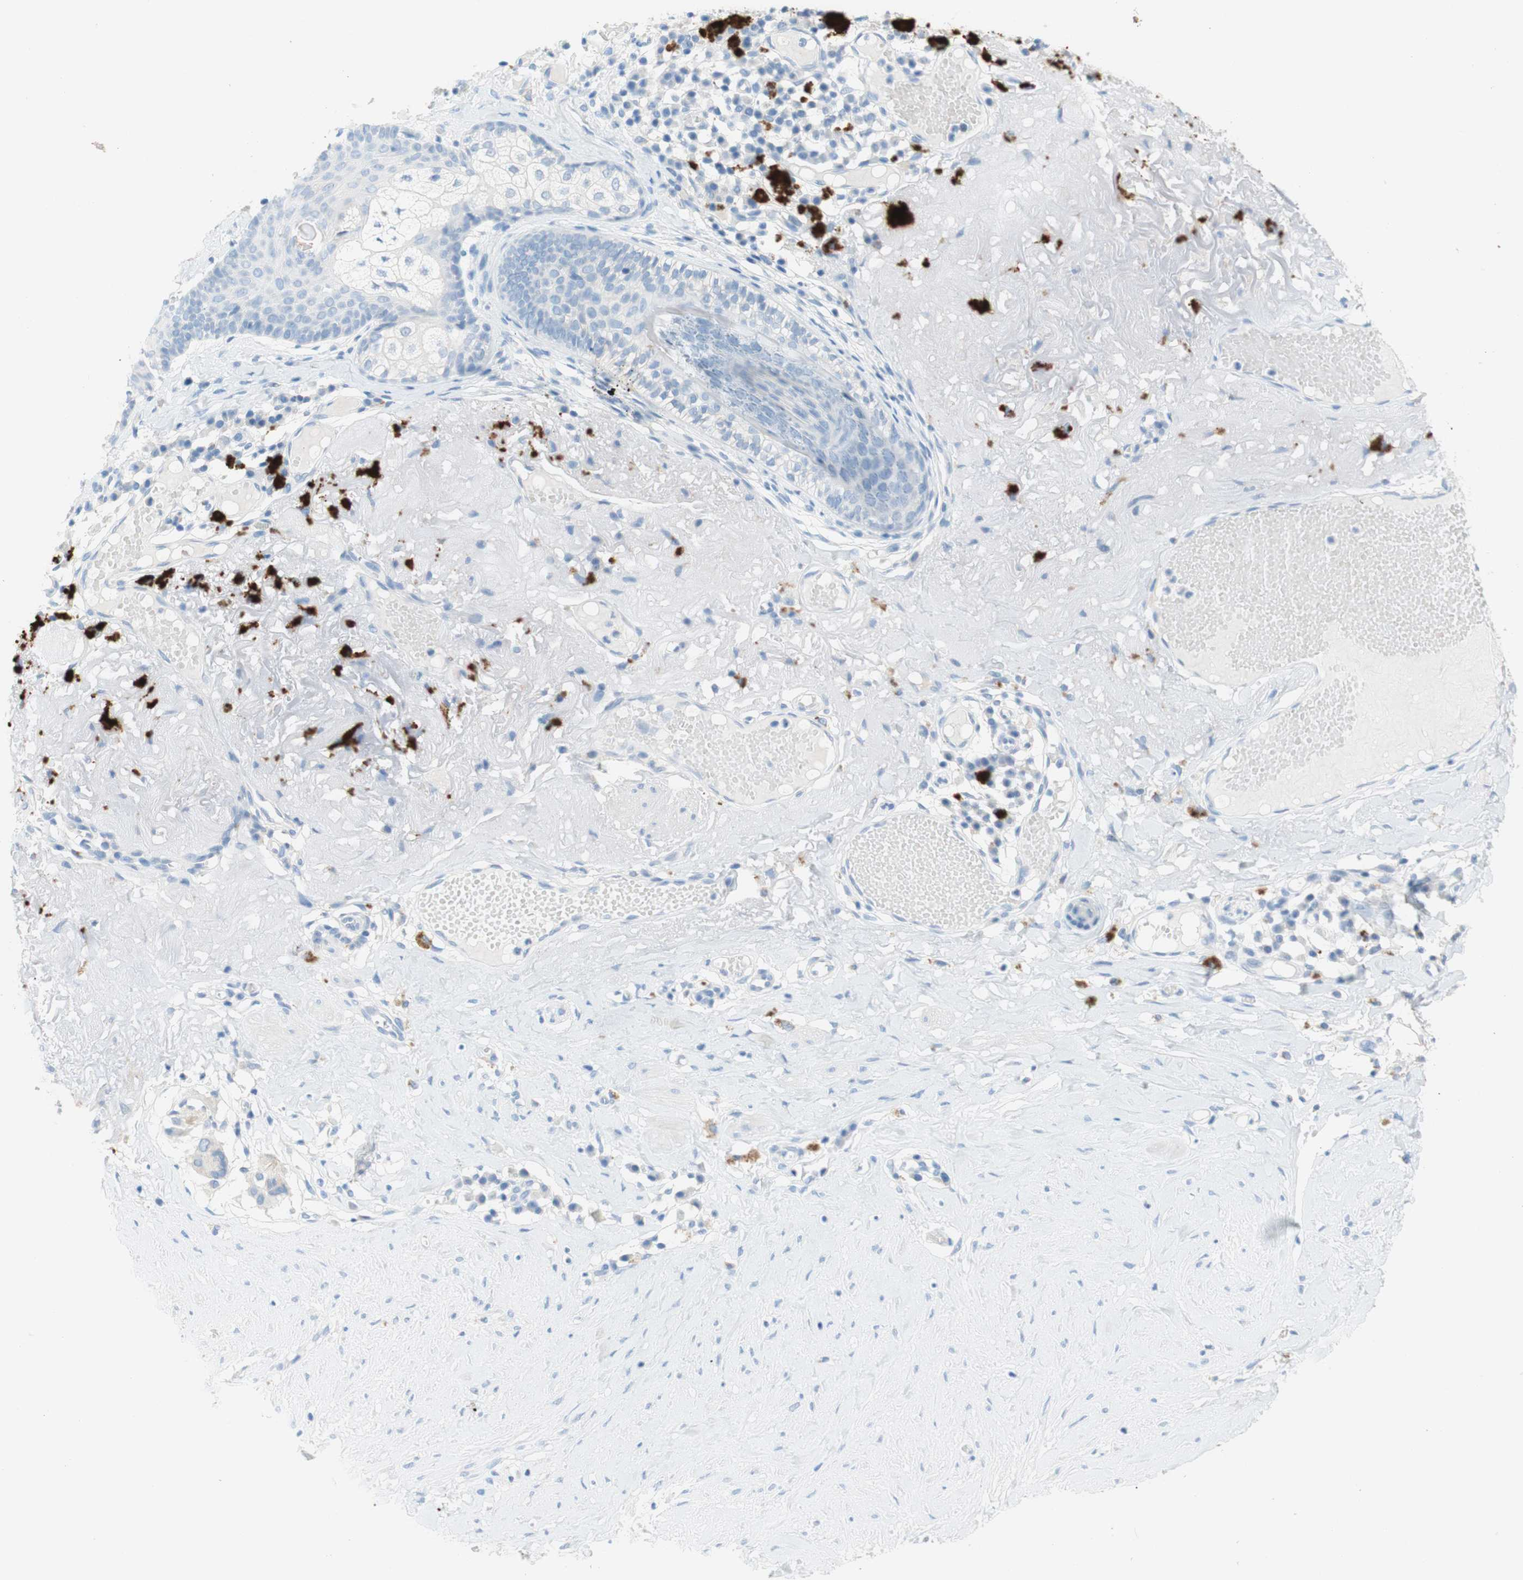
{"staining": {"intensity": "negative", "quantity": "none", "location": "none"}, "tissue": "melanoma", "cell_type": "Tumor cells", "image_type": "cancer", "snomed": [{"axis": "morphology", "description": "Malignant melanoma in situ"}, {"axis": "morphology", "description": "Malignant melanoma, NOS"}, {"axis": "topography", "description": "Skin"}], "caption": "IHC image of neoplastic tissue: human melanoma stained with DAB reveals no significant protein staining in tumor cells. (DAB immunohistochemistry with hematoxylin counter stain).", "gene": "POLR2J3", "patient": {"sex": "female", "age": 88}}